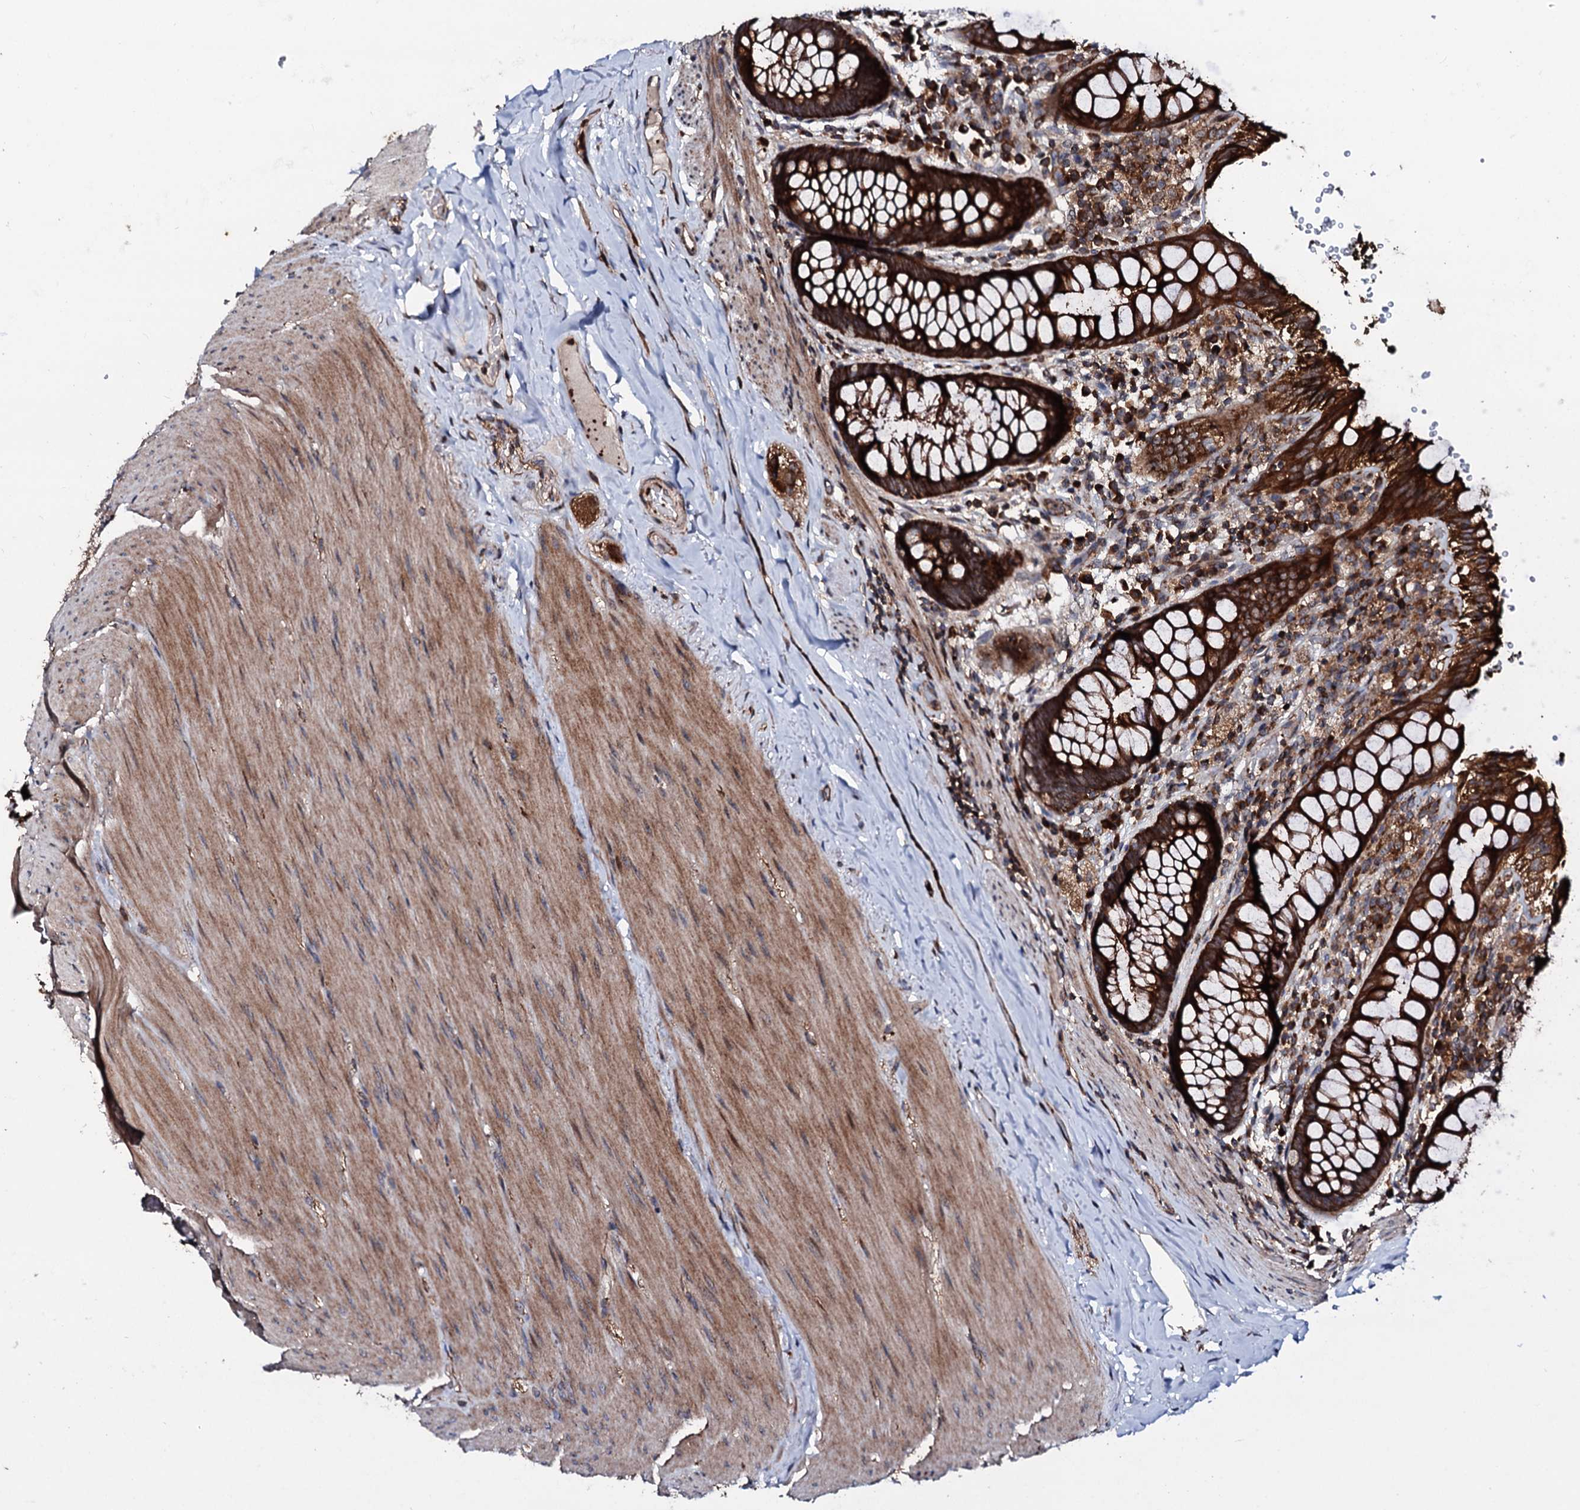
{"staining": {"intensity": "strong", "quantity": ">75%", "location": "cytoplasmic/membranous"}, "tissue": "rectum", "cell_type": "Glandular cells", "image_type": "normal", "snomed": [{"axis": "morphology", "description": "Normal tissue, NOS"}, {"axis": "topography", "description": "Rectum"}], "caption": "Immunohistochemical staining of unremarkable human rectum shows high levels of strong cytoplasmic/membranous positivity in about >75% of glandular cells. Immunohistochemistry stains the protein in brown and the nuclei are stained blue.", "gene": "ENSG00000256591", "patient": {"sex": "male", "age": 83}}